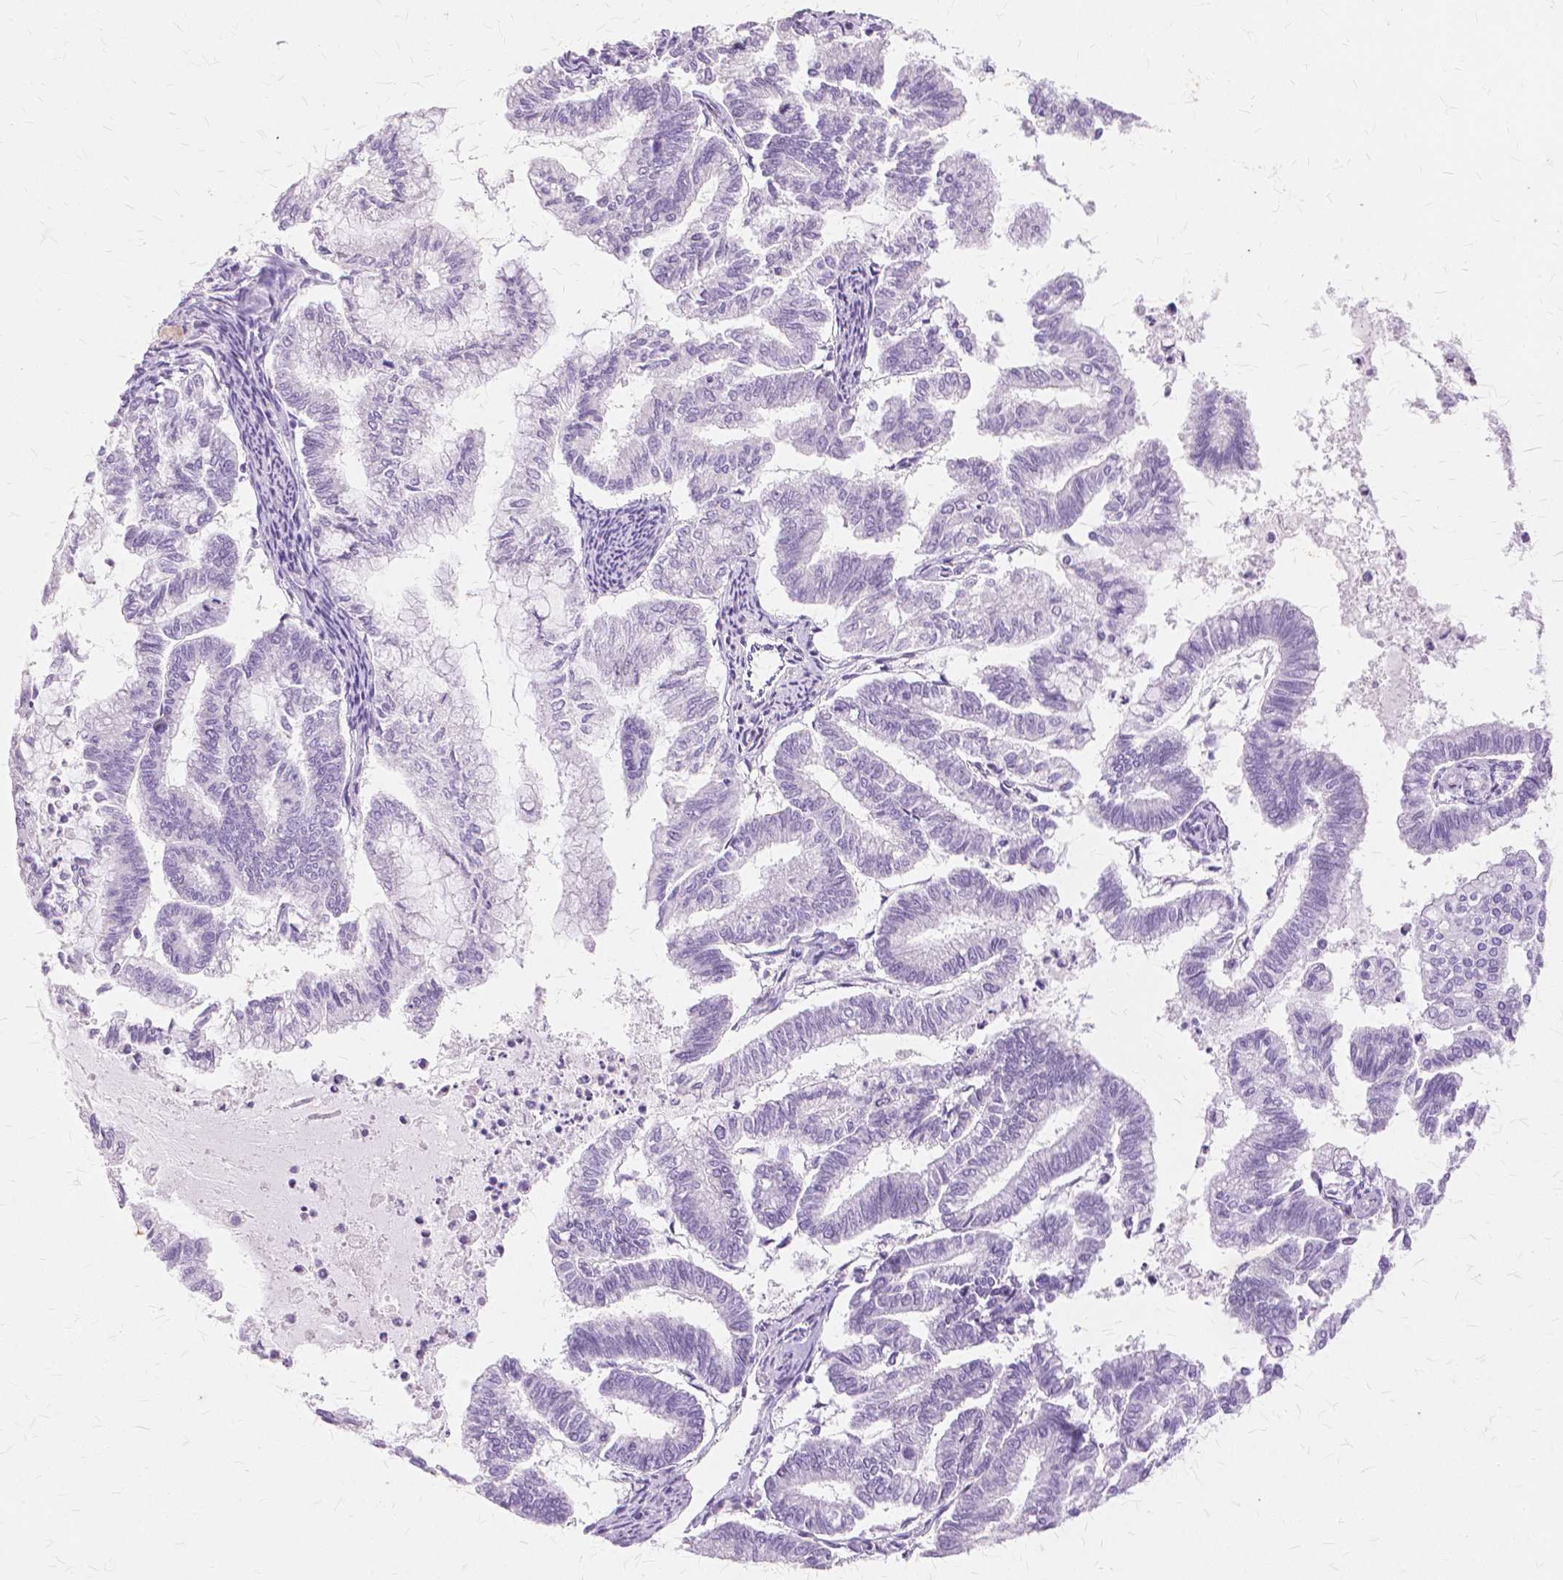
{"staining": {"intensity": "negative", "quantity": "none", "location": "none"}, "tissue": "endometrial cancer", "cell_type": "Tumor cells", "image_type": "cancer", "snomed": [{"axis": "morphology", "description": "Adenocarcinoma, NOS"}, {"axis": "topography", "description": "Endometrium"}], "caption": "This is an immunohistochemistry (IHC) histopathology image of human adenocarcinoma (endometrial). There is no expression in tumor cells.", "gene": "TGM1", "patient": {"sex": "female", "age": 79}}